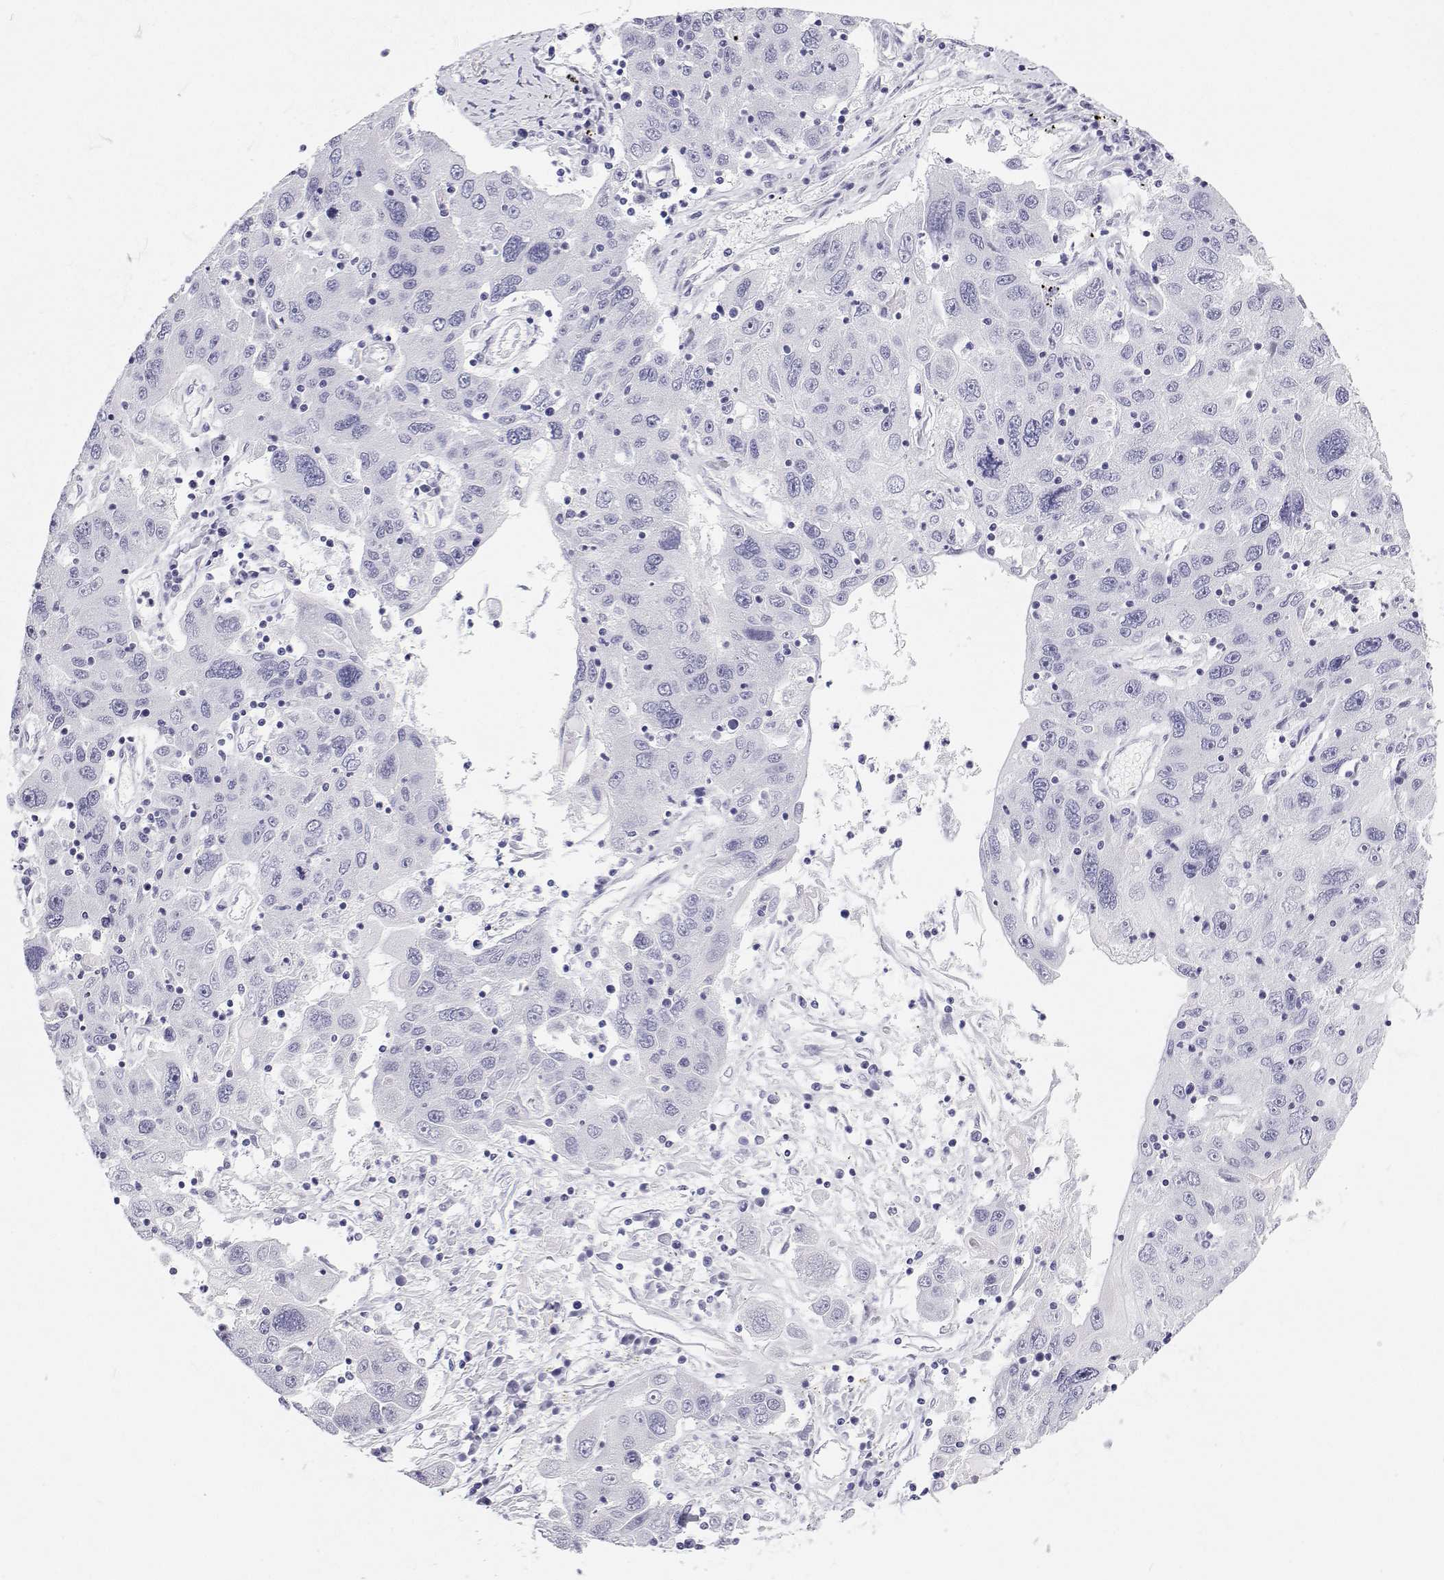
{"staining": {"intensity": "negative", "quantity": "none", "location": "none"}, "tissue": "stomach cancer", "cell_type": "Tumor cells", "image_type": "cancer", "snomed": [{"axis": "morphology", "description": "Adenocarcinoma, NOS"}, {"axis": "topography", "description": "Stomach"}], "caption": "The photomicrograph reveals no significant positivity in tumor cells of adenocarcinoma (stomach).", "gene": "BHMT", "patient": {"sex": "male", "age": 56}}